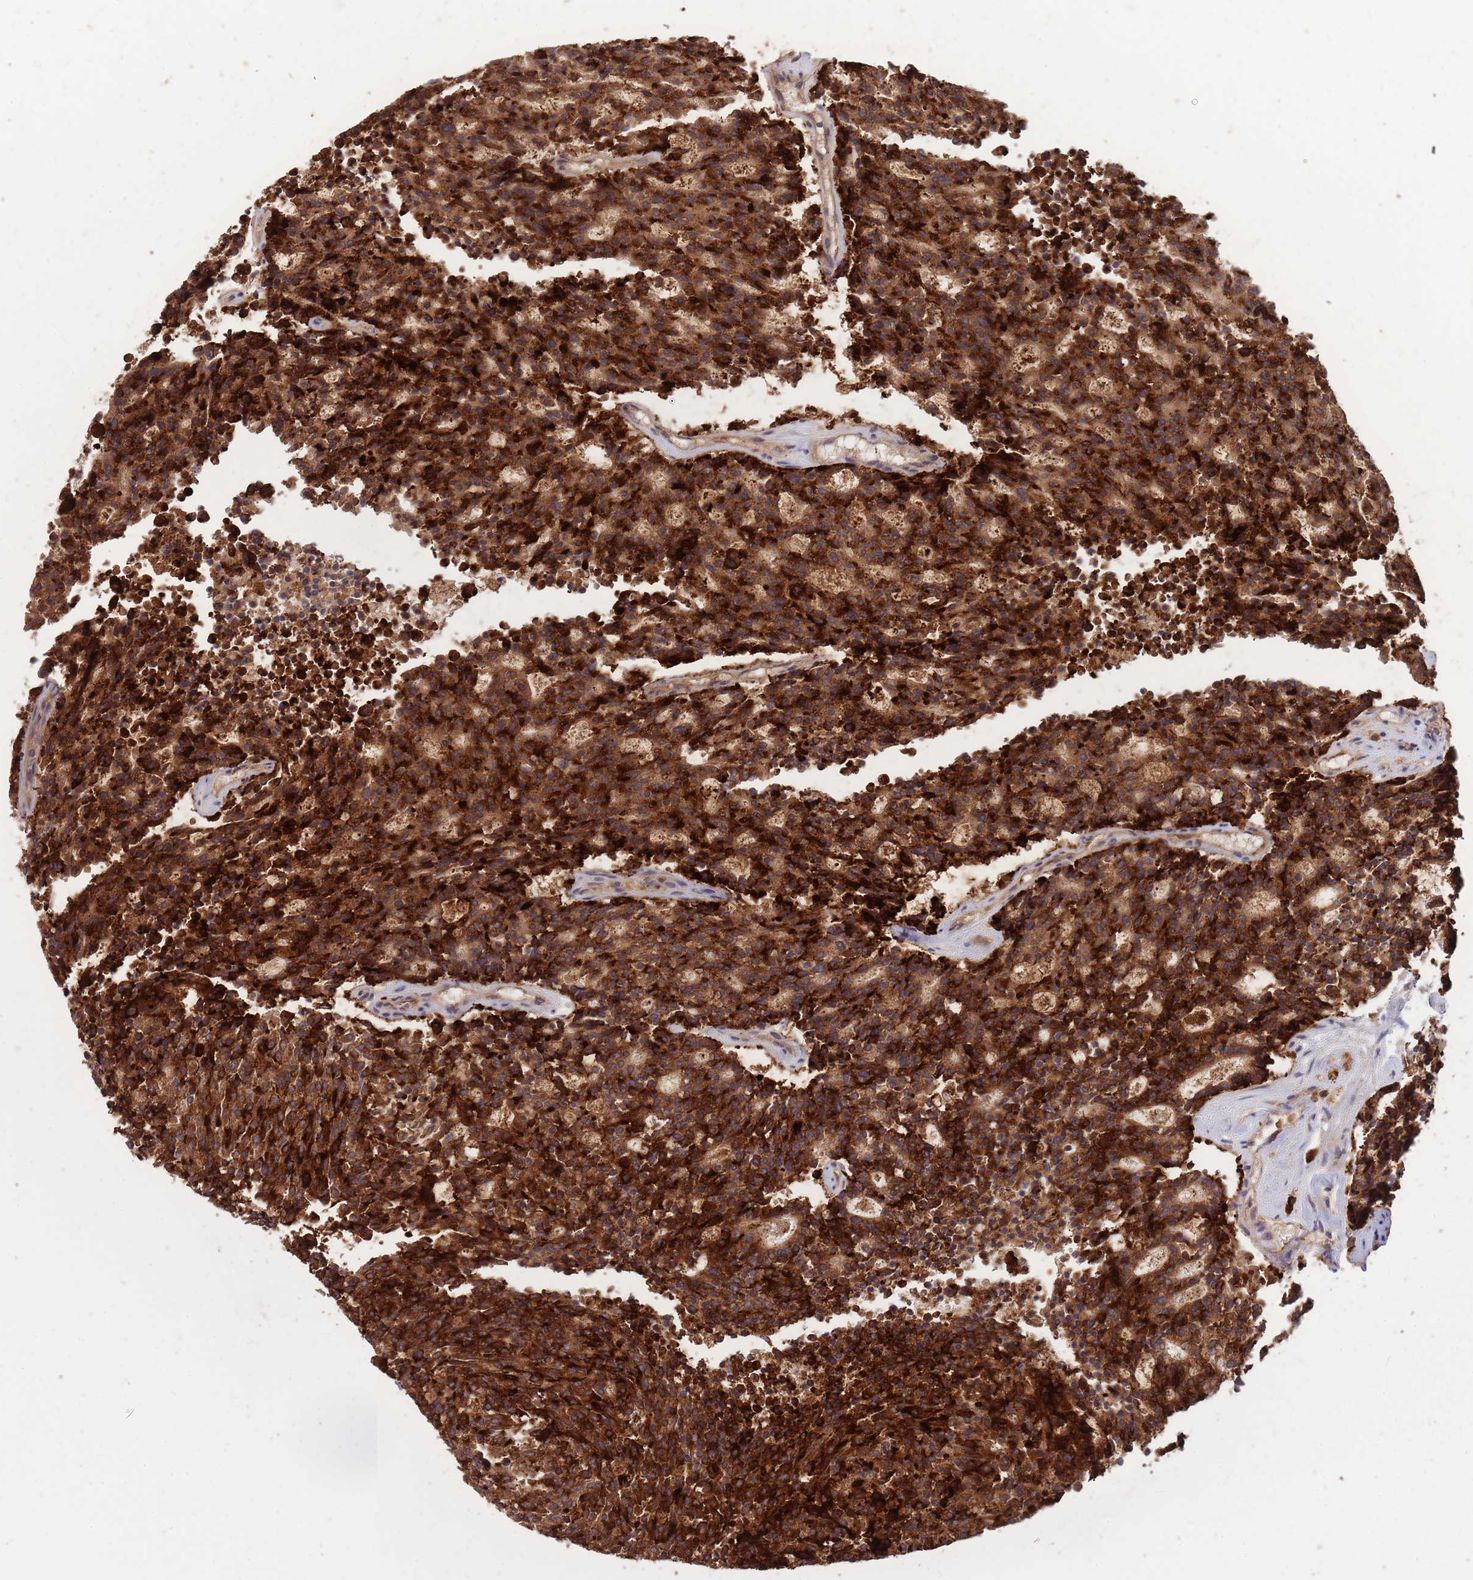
{"staining": {"intensity": "strong", "quantity": ">75%", "location": "cytoplasmic/membranous"}, "tissue": "carcinoid", "cell_type": "Tumor cells", "image_type": "cancer", "snomed": [{"axis": "morphology", "description": "Carcinoid, malignant, NOS"}, {"axis": "topography", "description": "Pancreas"}], "caption": "Immunohistochemistry micrograph of human carcinoid (malignant) stained for a protein (brown), which demonstrates high levels of strong cytoplasmic/membranous expression in approximately >75% of tumor cells.", "gene": "IGF2BP2", "patient": {"sex": "female", "age": 54}}